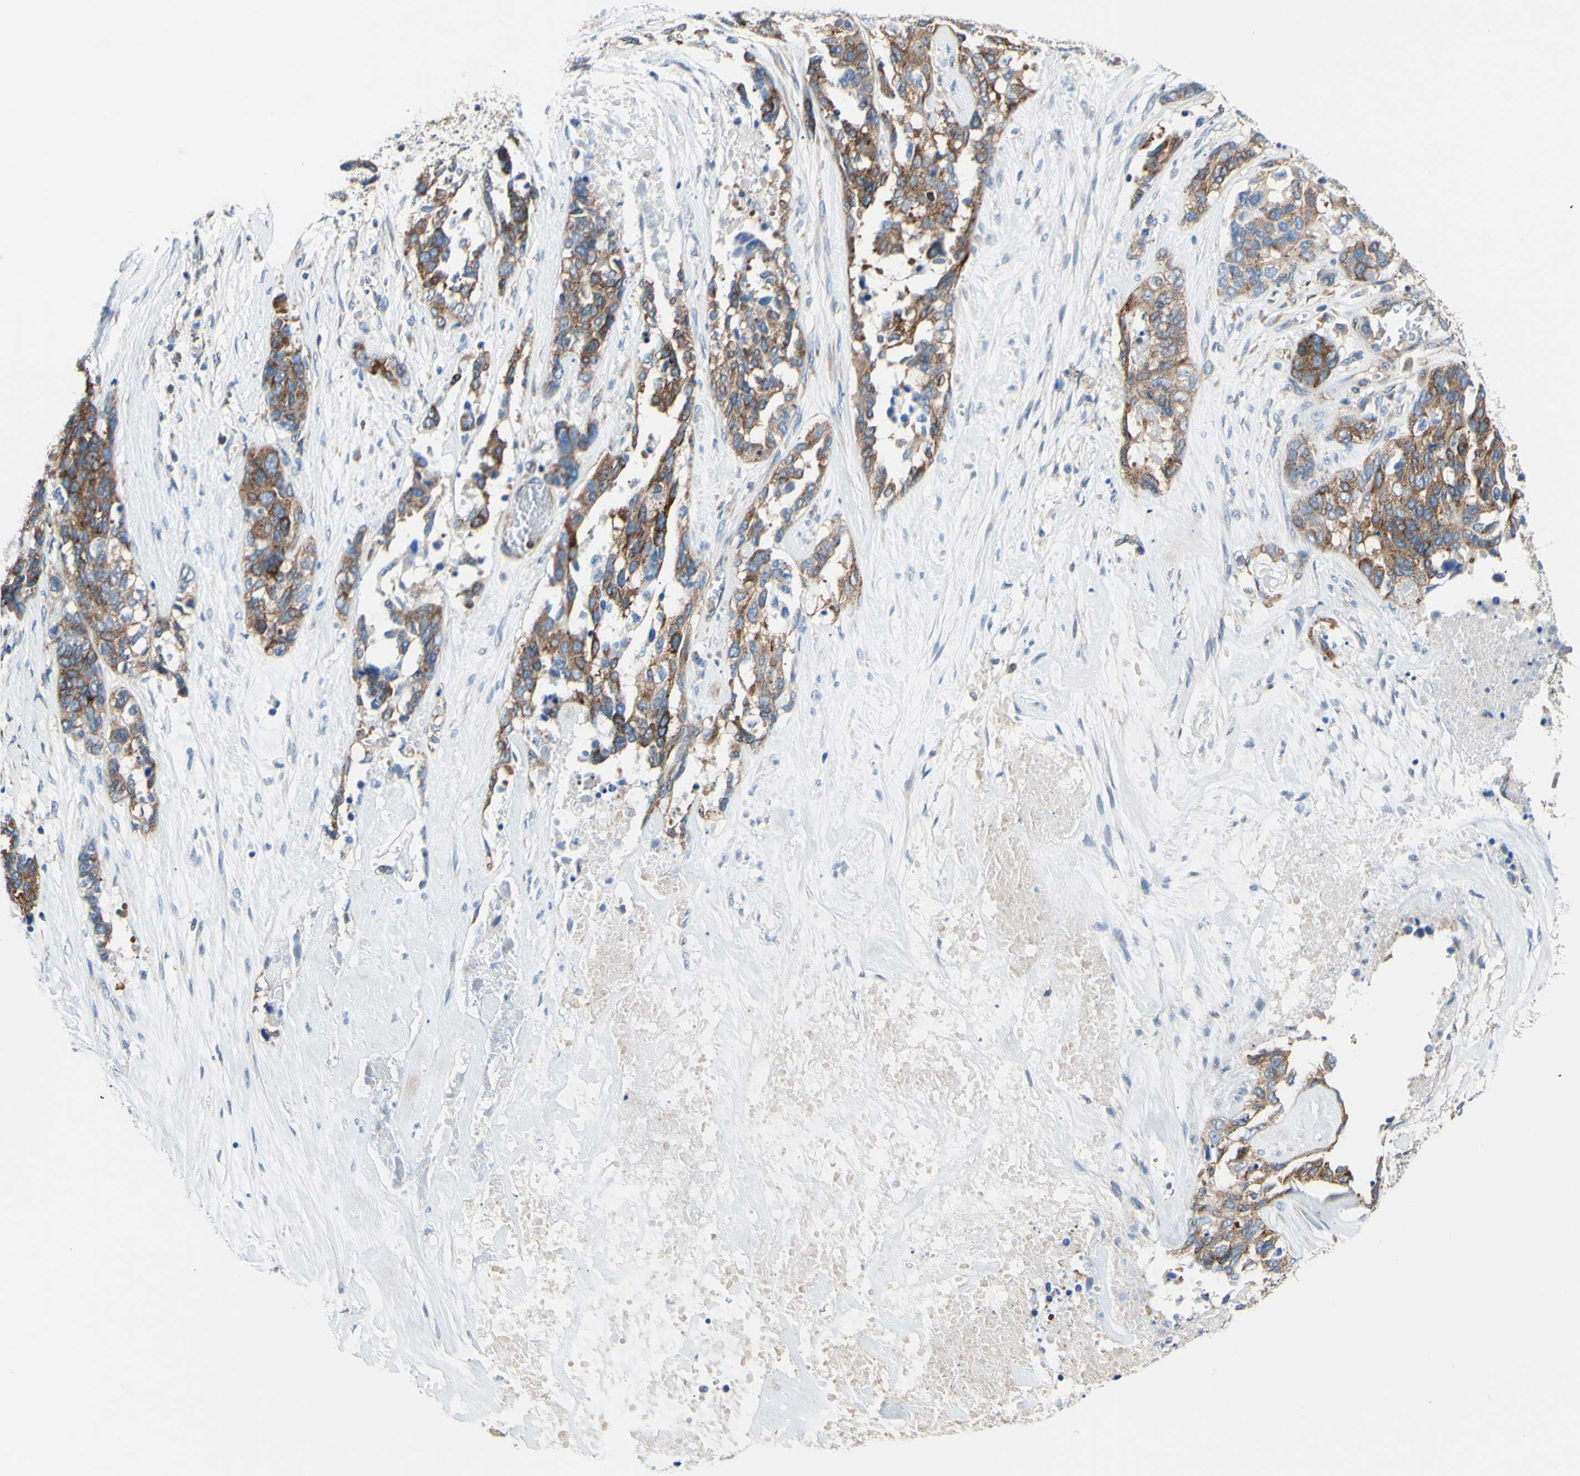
{"staining": {"intensity": "strong", "quantity": "25%-75%", "location": "cytoplasmic/membranous"}, "tissue": "ovarian cancer", "cell_type": "Tumor cells", "image_type": "cancer", "snomed": [{"axis": "morphology", "description": "Cystadenocarcinoma, serous, NOS"}, {"axis": "topography", "description": "Ovary"}], "caption": "Tumor cells exhibit high levels of strong cytoplasmic/membranous positivity in about 25%-75% of cells in human ovarian serous cystadenocarcinoma.", "gene": "FMR1", "patient": {"sex": "female", "age": 44}}